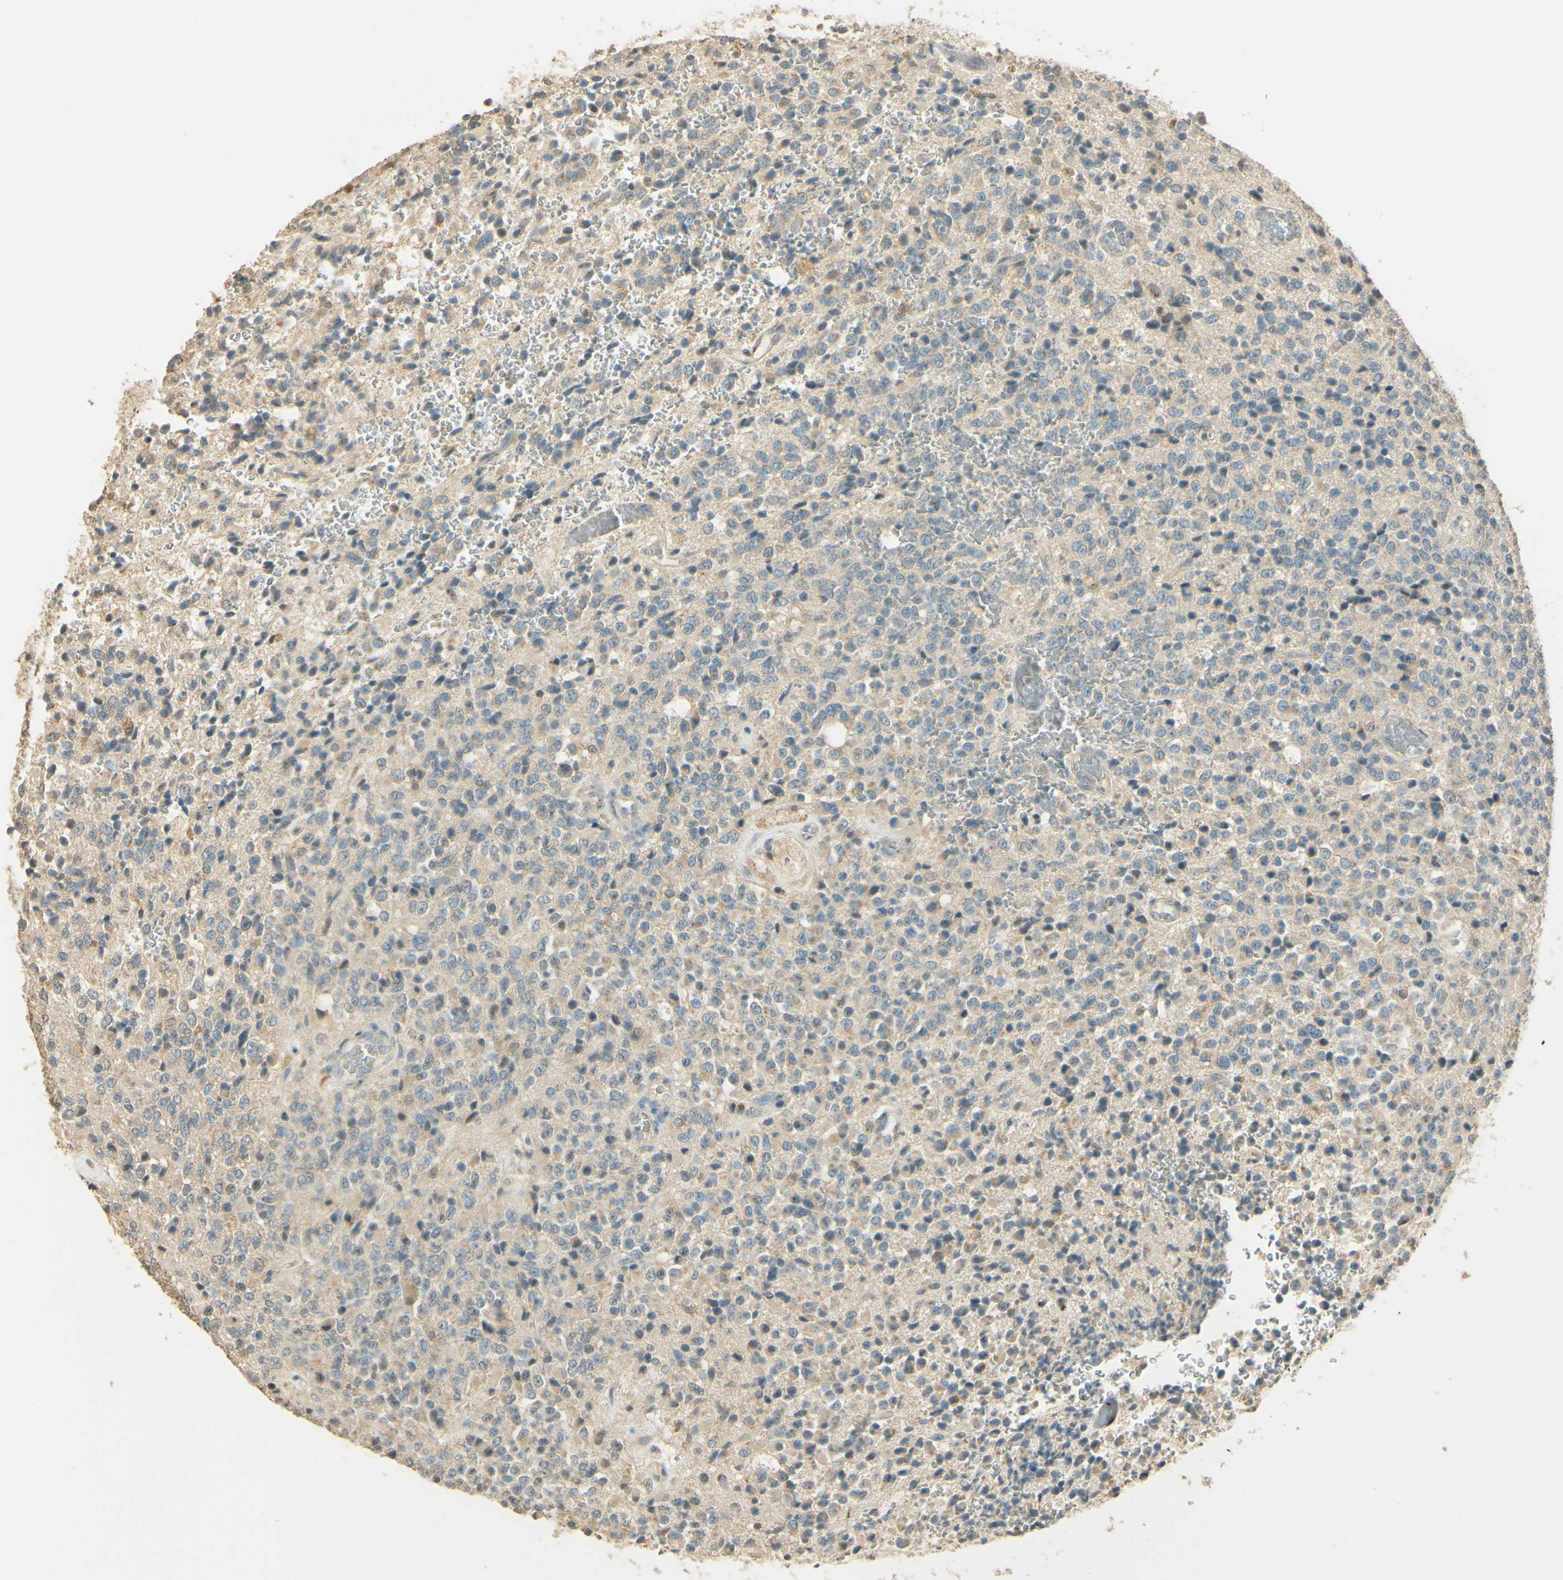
{"staining": {"intensity": "weak", "quantity": "25%-75%", "location": "cytoplasmic/membranous"}, "tissue": "glioma", "cell_type": "Tumor cells", "image_type": "cancer", "snomed": [{"axis": "morphology", "description": "Glioma, malignant, High grade"}, {"axis": "topography", "description": "pancreas cauda"}], "caption": "Human glioma stained for a protein (brown) displays weak cytoplasmic/membranous positive staining in approximately 25%-75% of tumor cells.", "gene": "UXS1", "patient": {"sex": "male", "age": 60}}